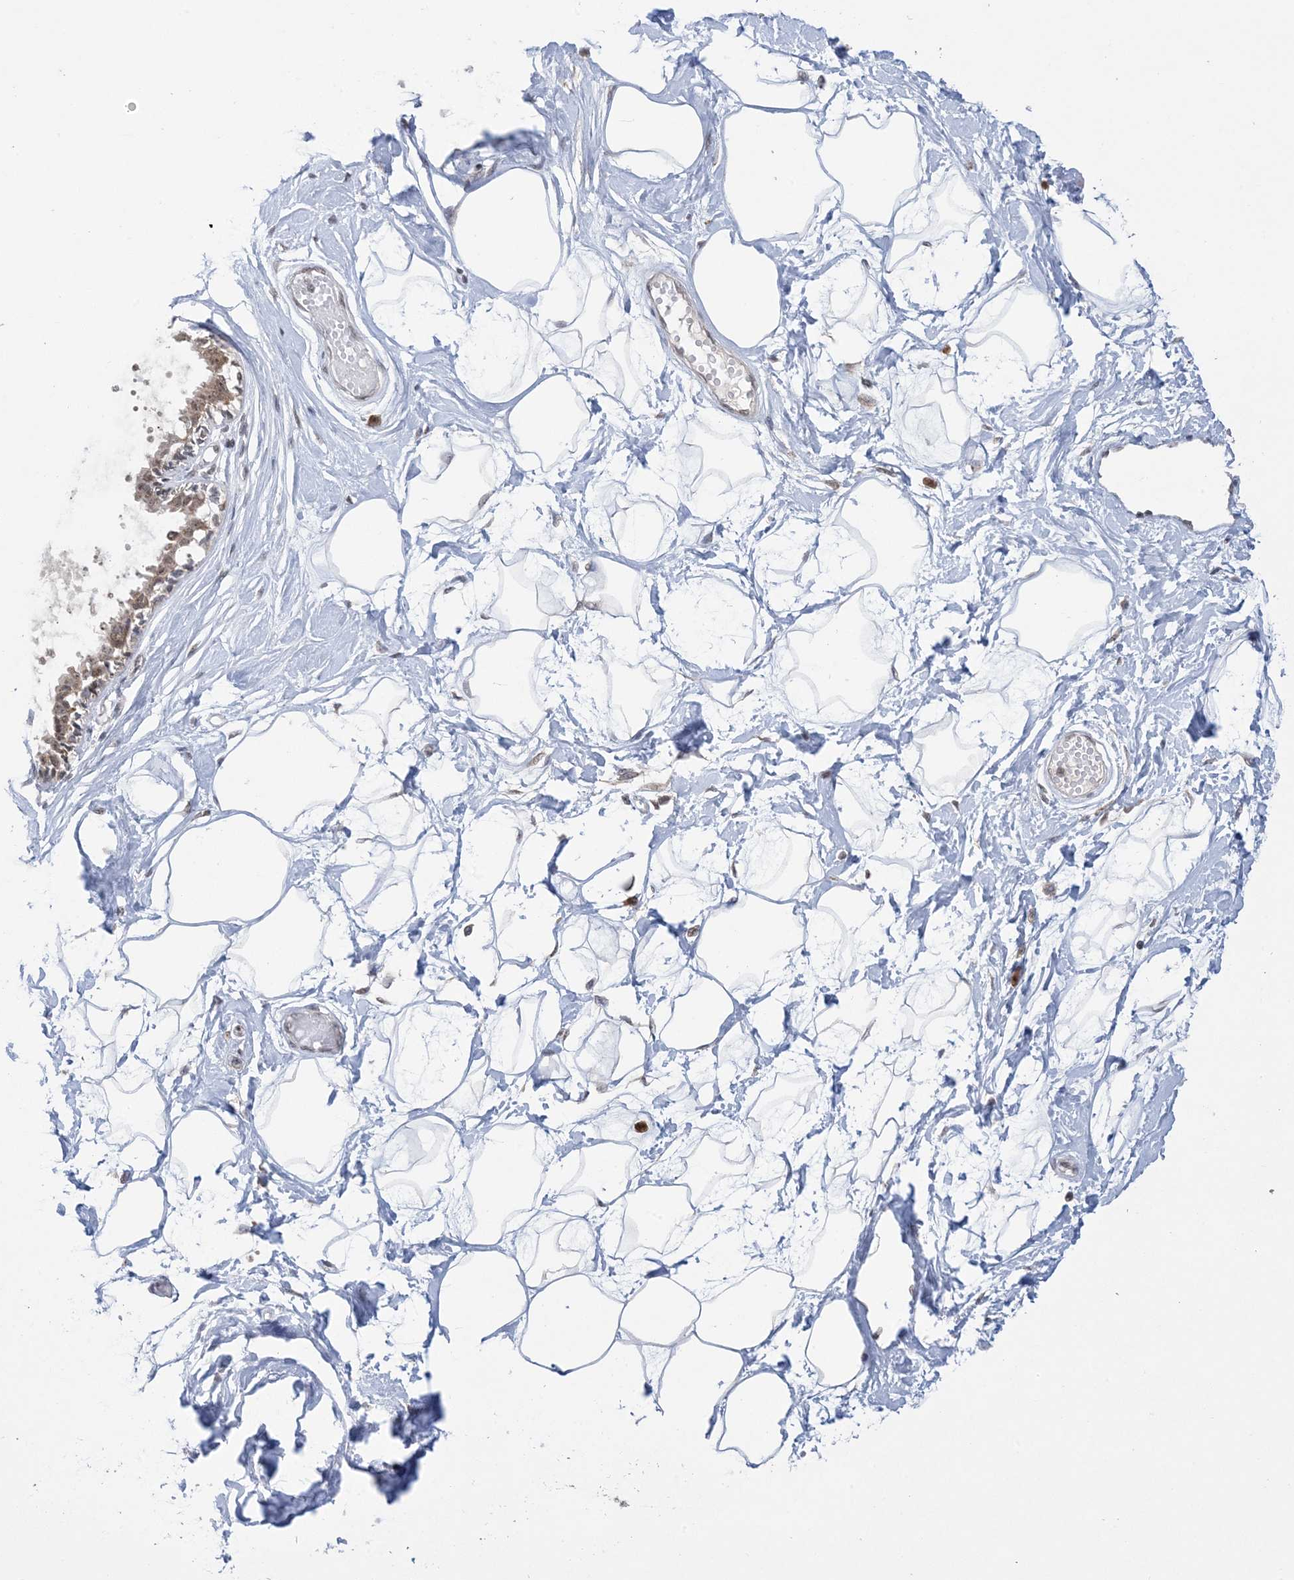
{"staining": {"intensity": "negative", "quantity": "none", "location": "none"}, "tissue": "breast", "cell_type": "Adipocytes", "image_type": "normal", "snomed": [{"axis": "morphology", "description": "Normal tissue, NOS"}, {"axis": "topography", "description": "Breast"}], "caption": "An immunohistochemistry (IHC) micrograph of benign breast is shown. There is no staining in adipocytes of breast.", "gene": "TRMT10C", "patient": {"sex": "female", "age": 45}}